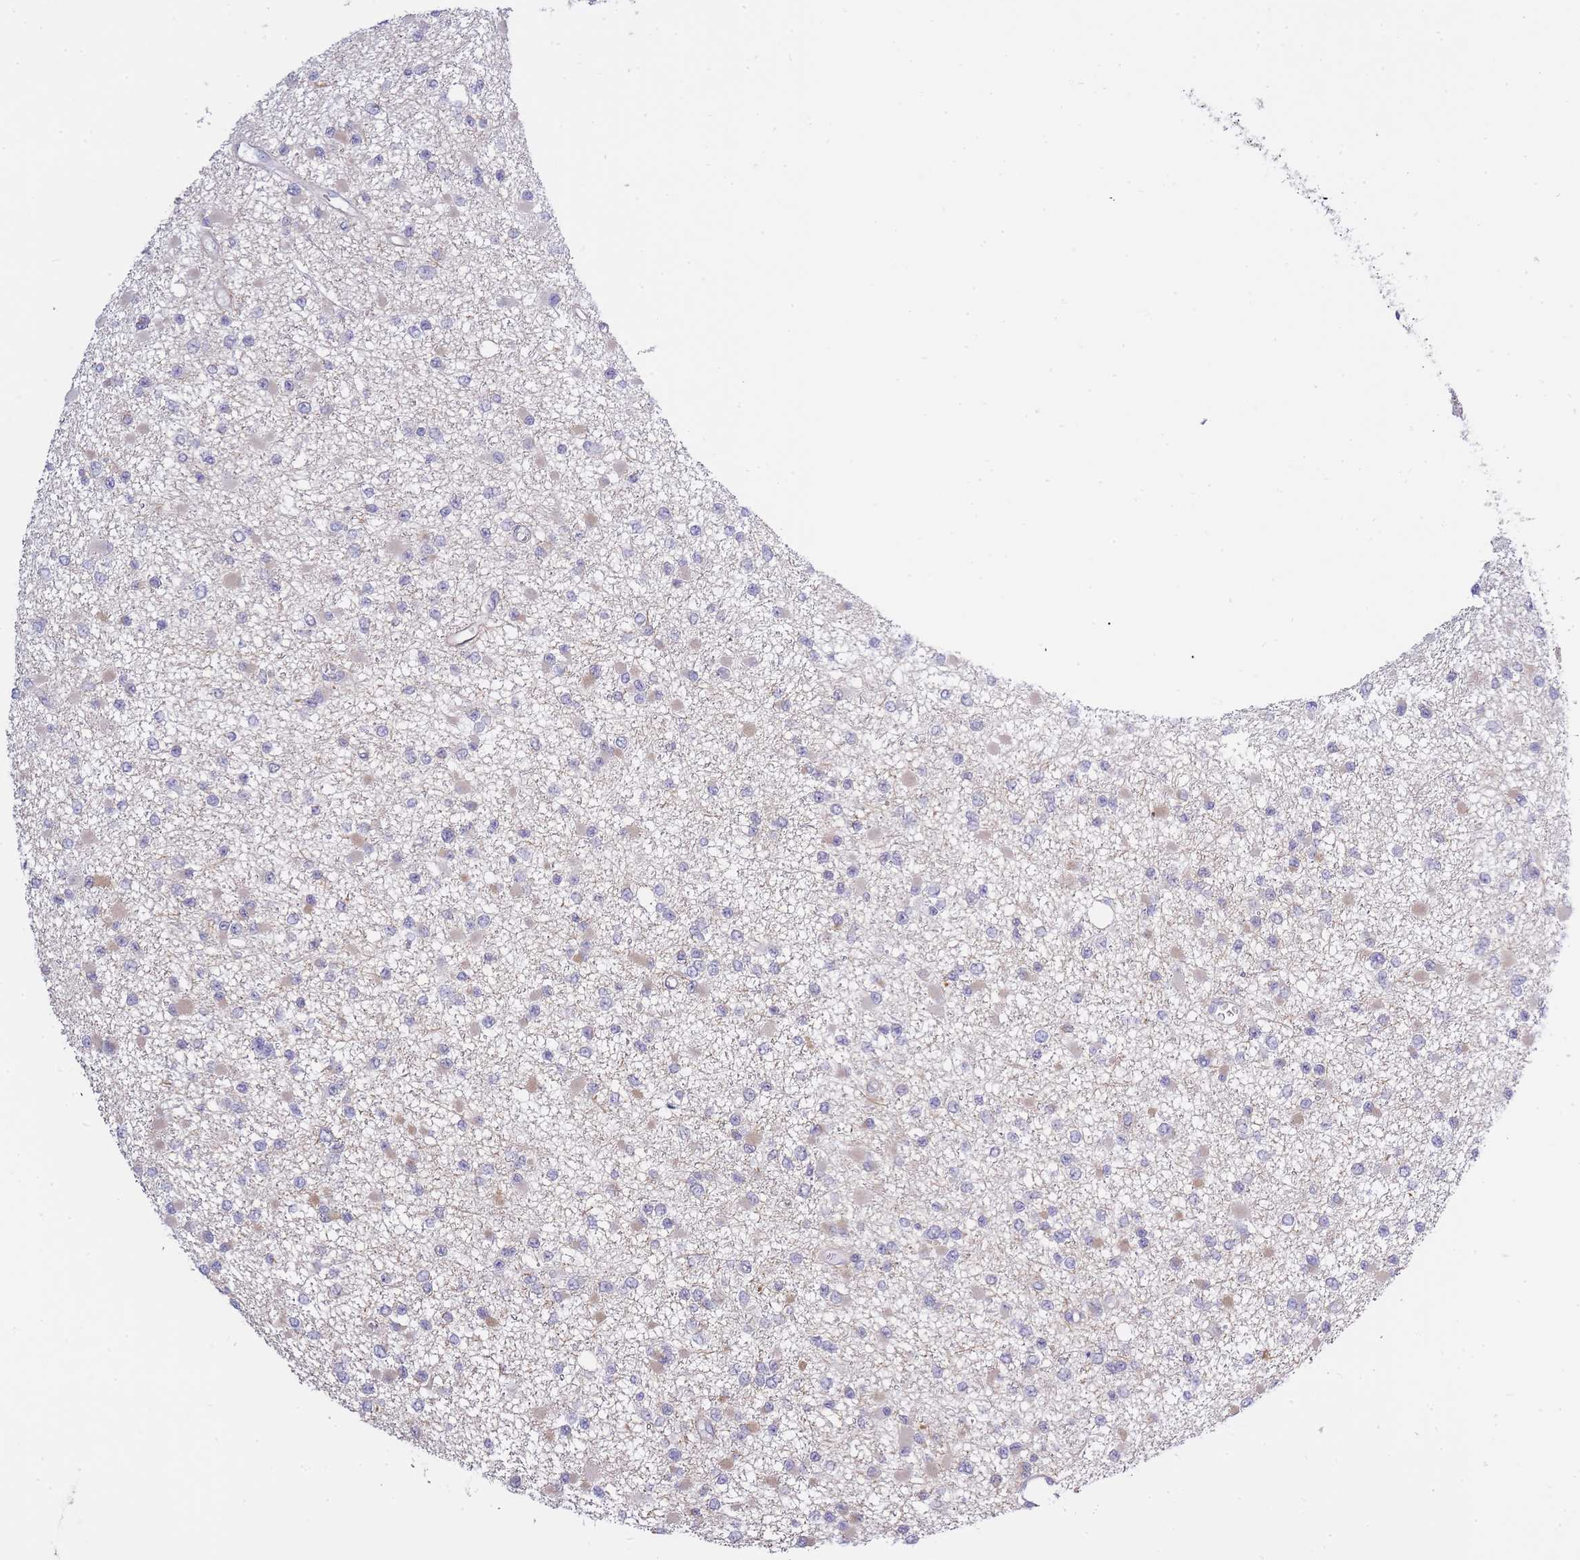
{"staining": {"intensity": "negative", "quantity": "none", "location": "none"}, "tissue": "glioma", "cell_type": "Tumor cells", "image_type": "cancer", "snomed": [{"axis": "morphology", "description": "Glioma, malignant, Low grade"}, {"axis": "topography", "description": "Brain"}], "caption": "High power microscopy image of an immunohistochemistry (IHC) micrograph of glioma, revealing no significant staining in tumor cells.", "gene": "C19orf25", "patient": {"sex": "female", "age": 22}}